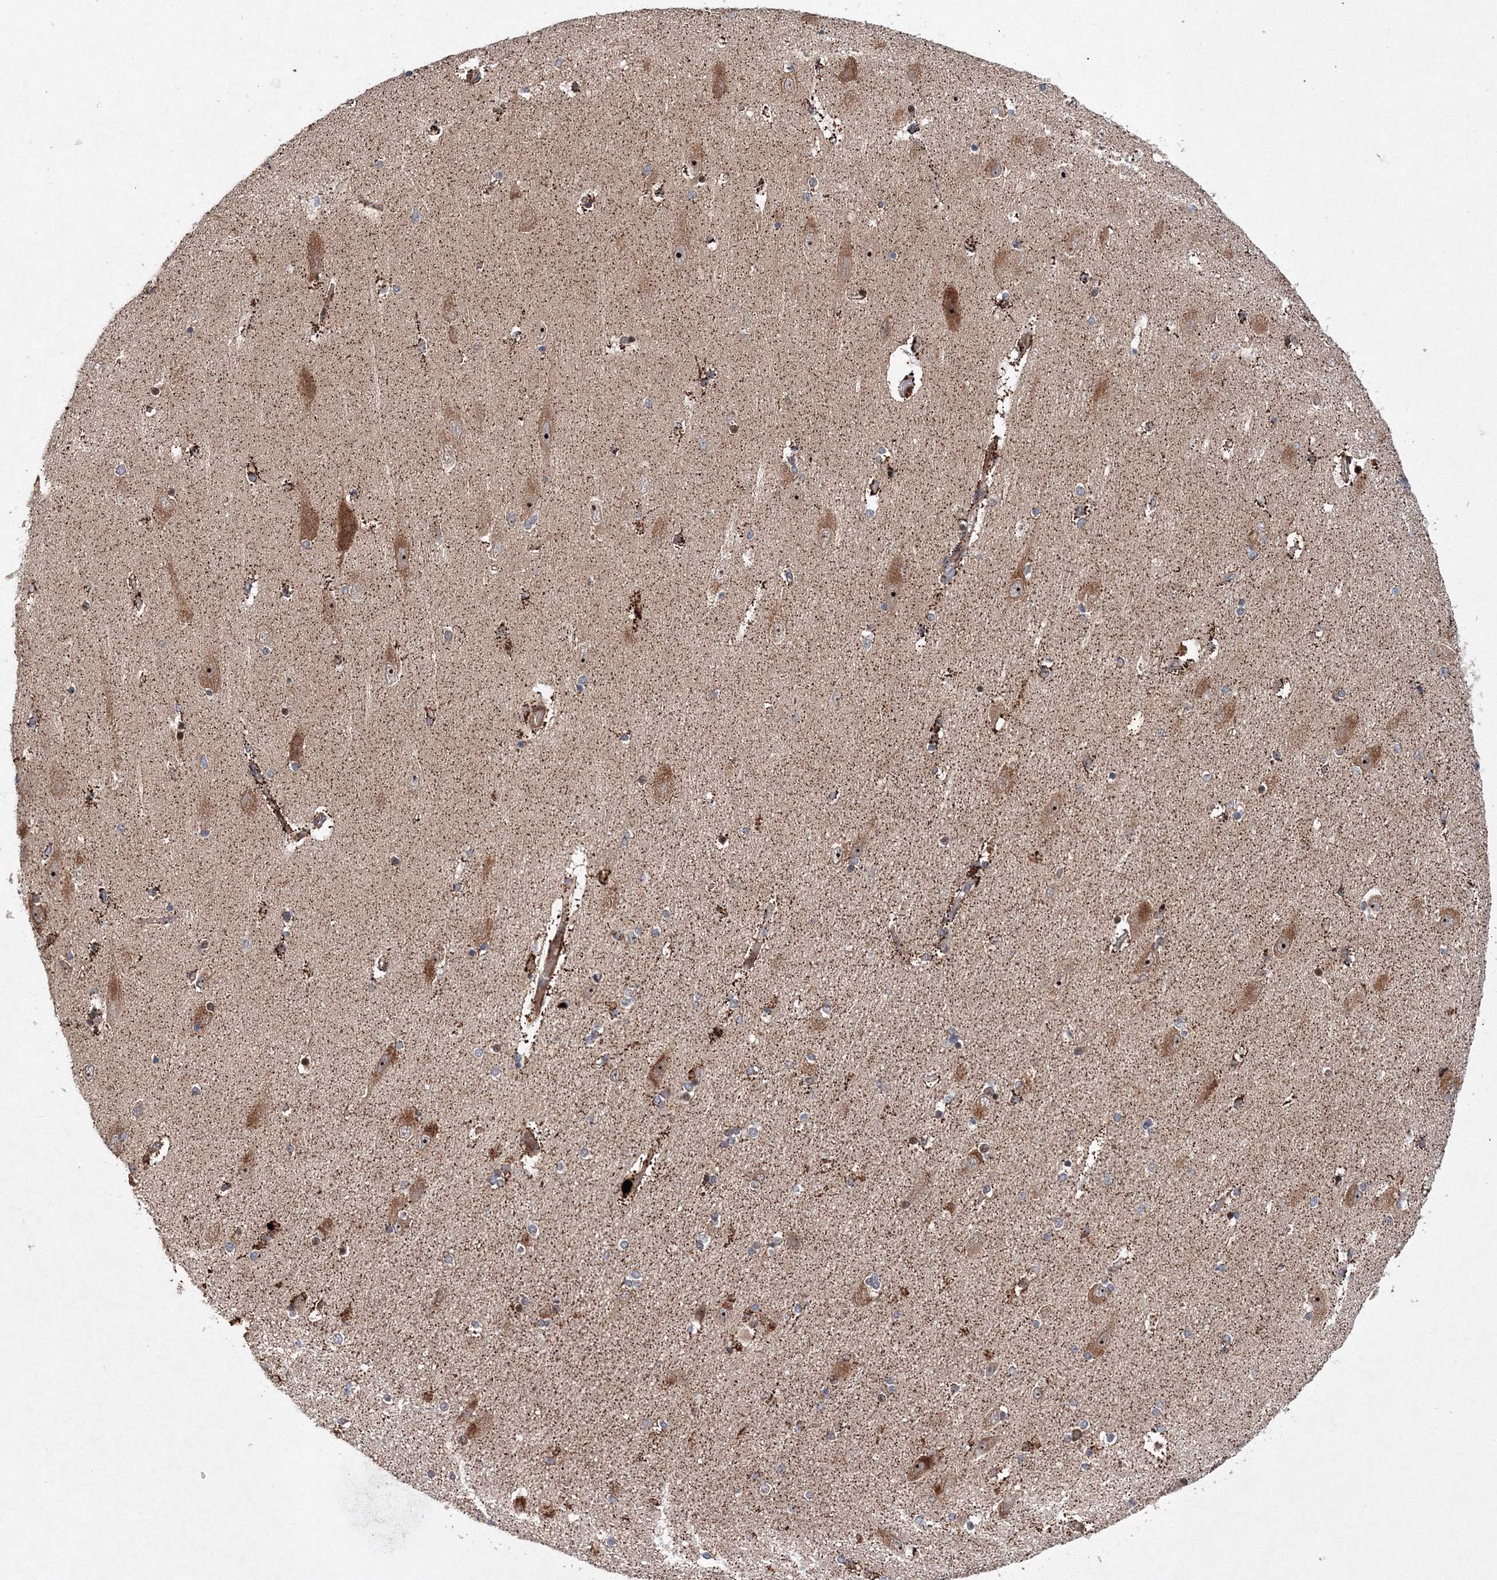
{"staining": {"intensity": "moderate", "quantity": "<25%", "location": "cytoplasmic/membranous"}, "tissue": "hippocampus", "cell_type": "Glial cells", "image_type": "normal", "snomed": [{"axis": "morphology", "description": "Normal tissue, NOS"}, {"axis": "topography", "description": "Hippocampus"}], "caption": "Glial cells display low levels of moderate cytoplasmic/membranous positivity in about <25% of cells in unremarkable hippocampus.", "gene": "ANKAR", "patient": {"sex": "female", "age": 54}}